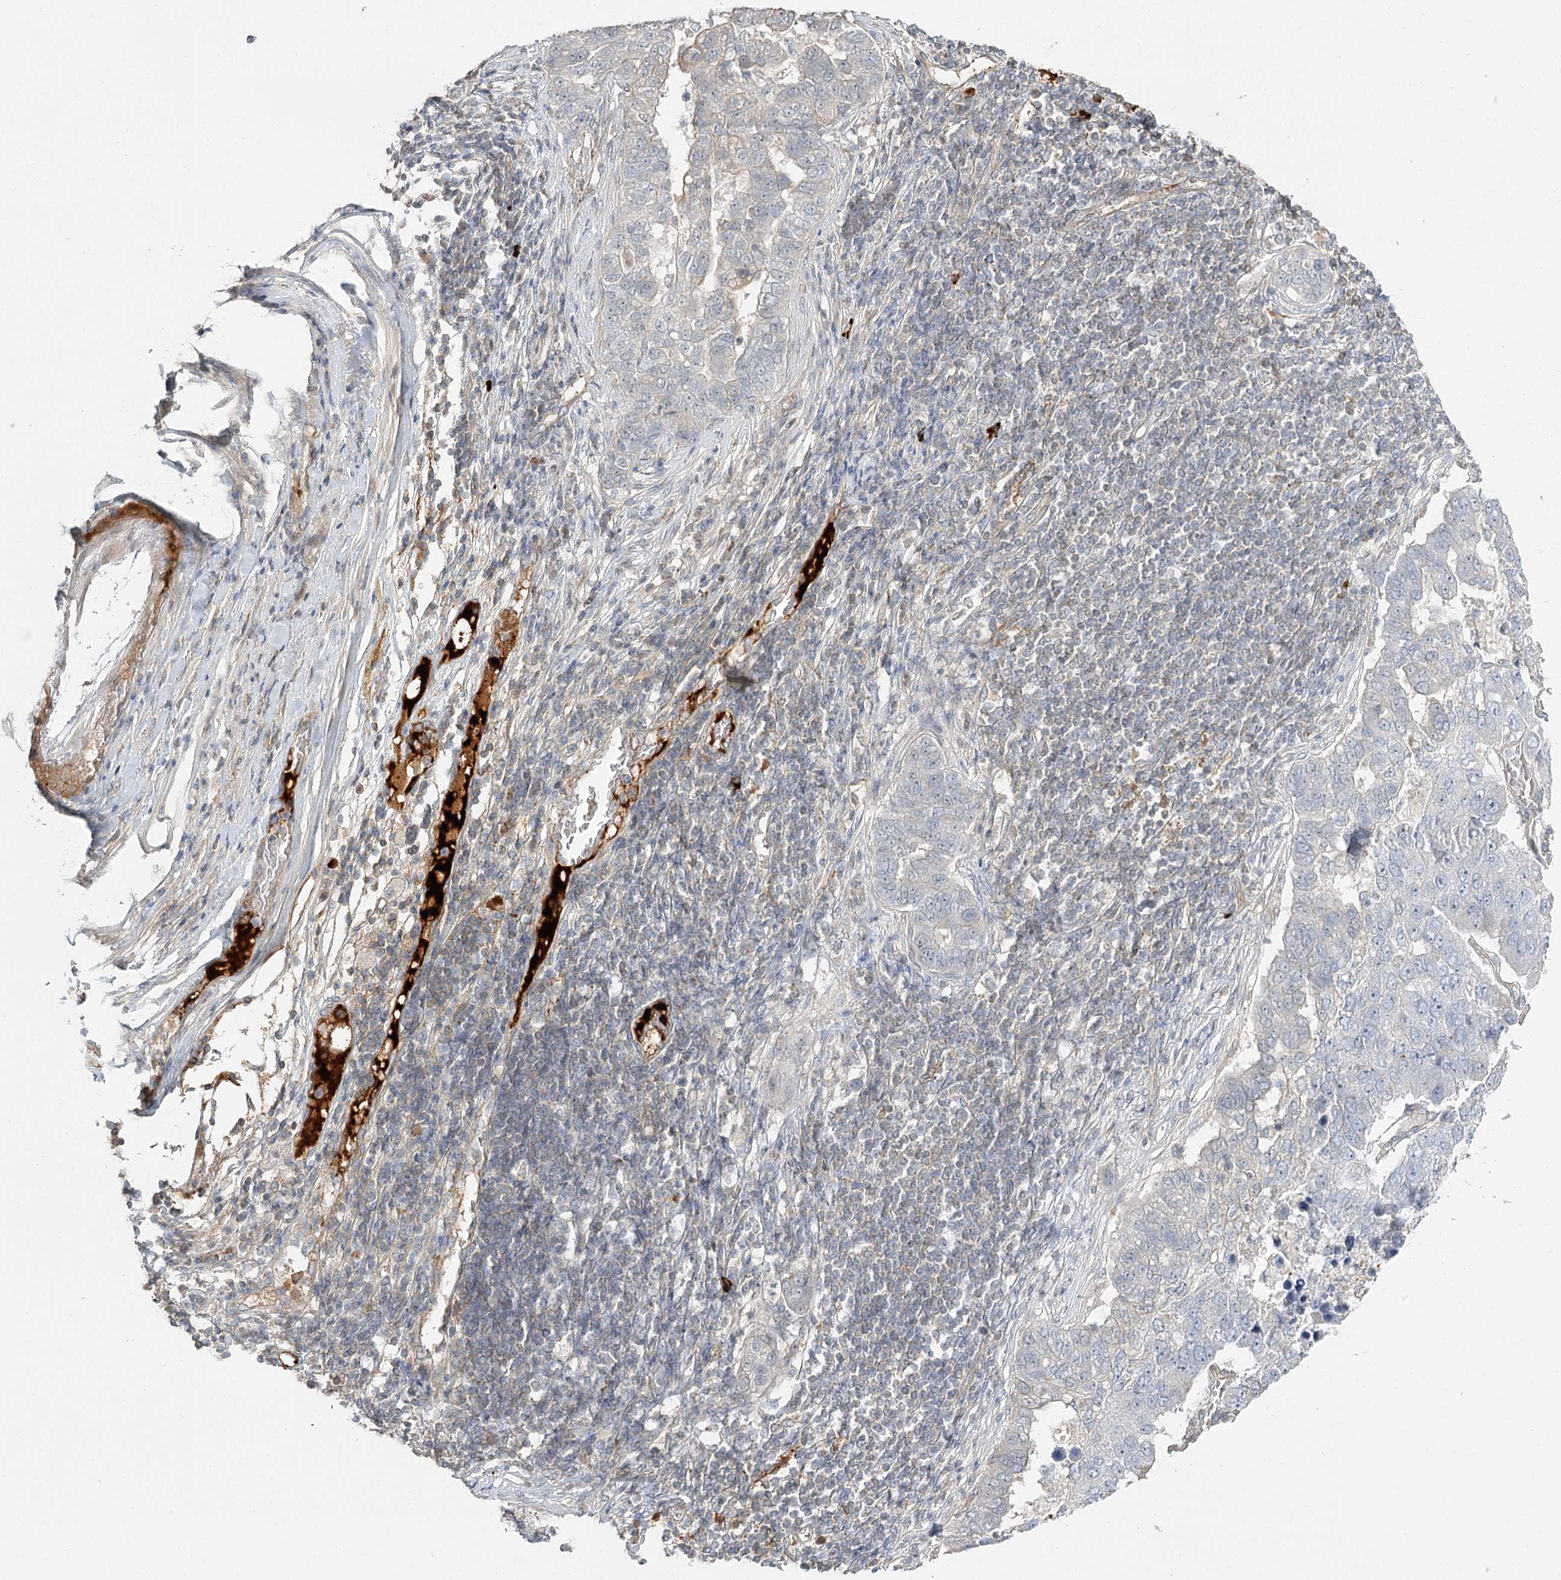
{"staining": {"intensity": "negative", "quantity": "none", "location": "none"}, "tissue": "pancreatic cancer", "cell_type": "Tumor cells", "image_type": "cancer", "snomed": [{"axis": "morphology", "description": "Adenocarcinoma, NOS"}, {"axis": "topography", "description": "Pancreas"}], "caption": "IHC photomicrograph of neoplastic tissue: adenocarcinoma (pancreatic) stained with DAB displays no significant protein staining in tumor cells.", "gene": "GUCY2C", "patient": {"sex": "female", "age": 61}}